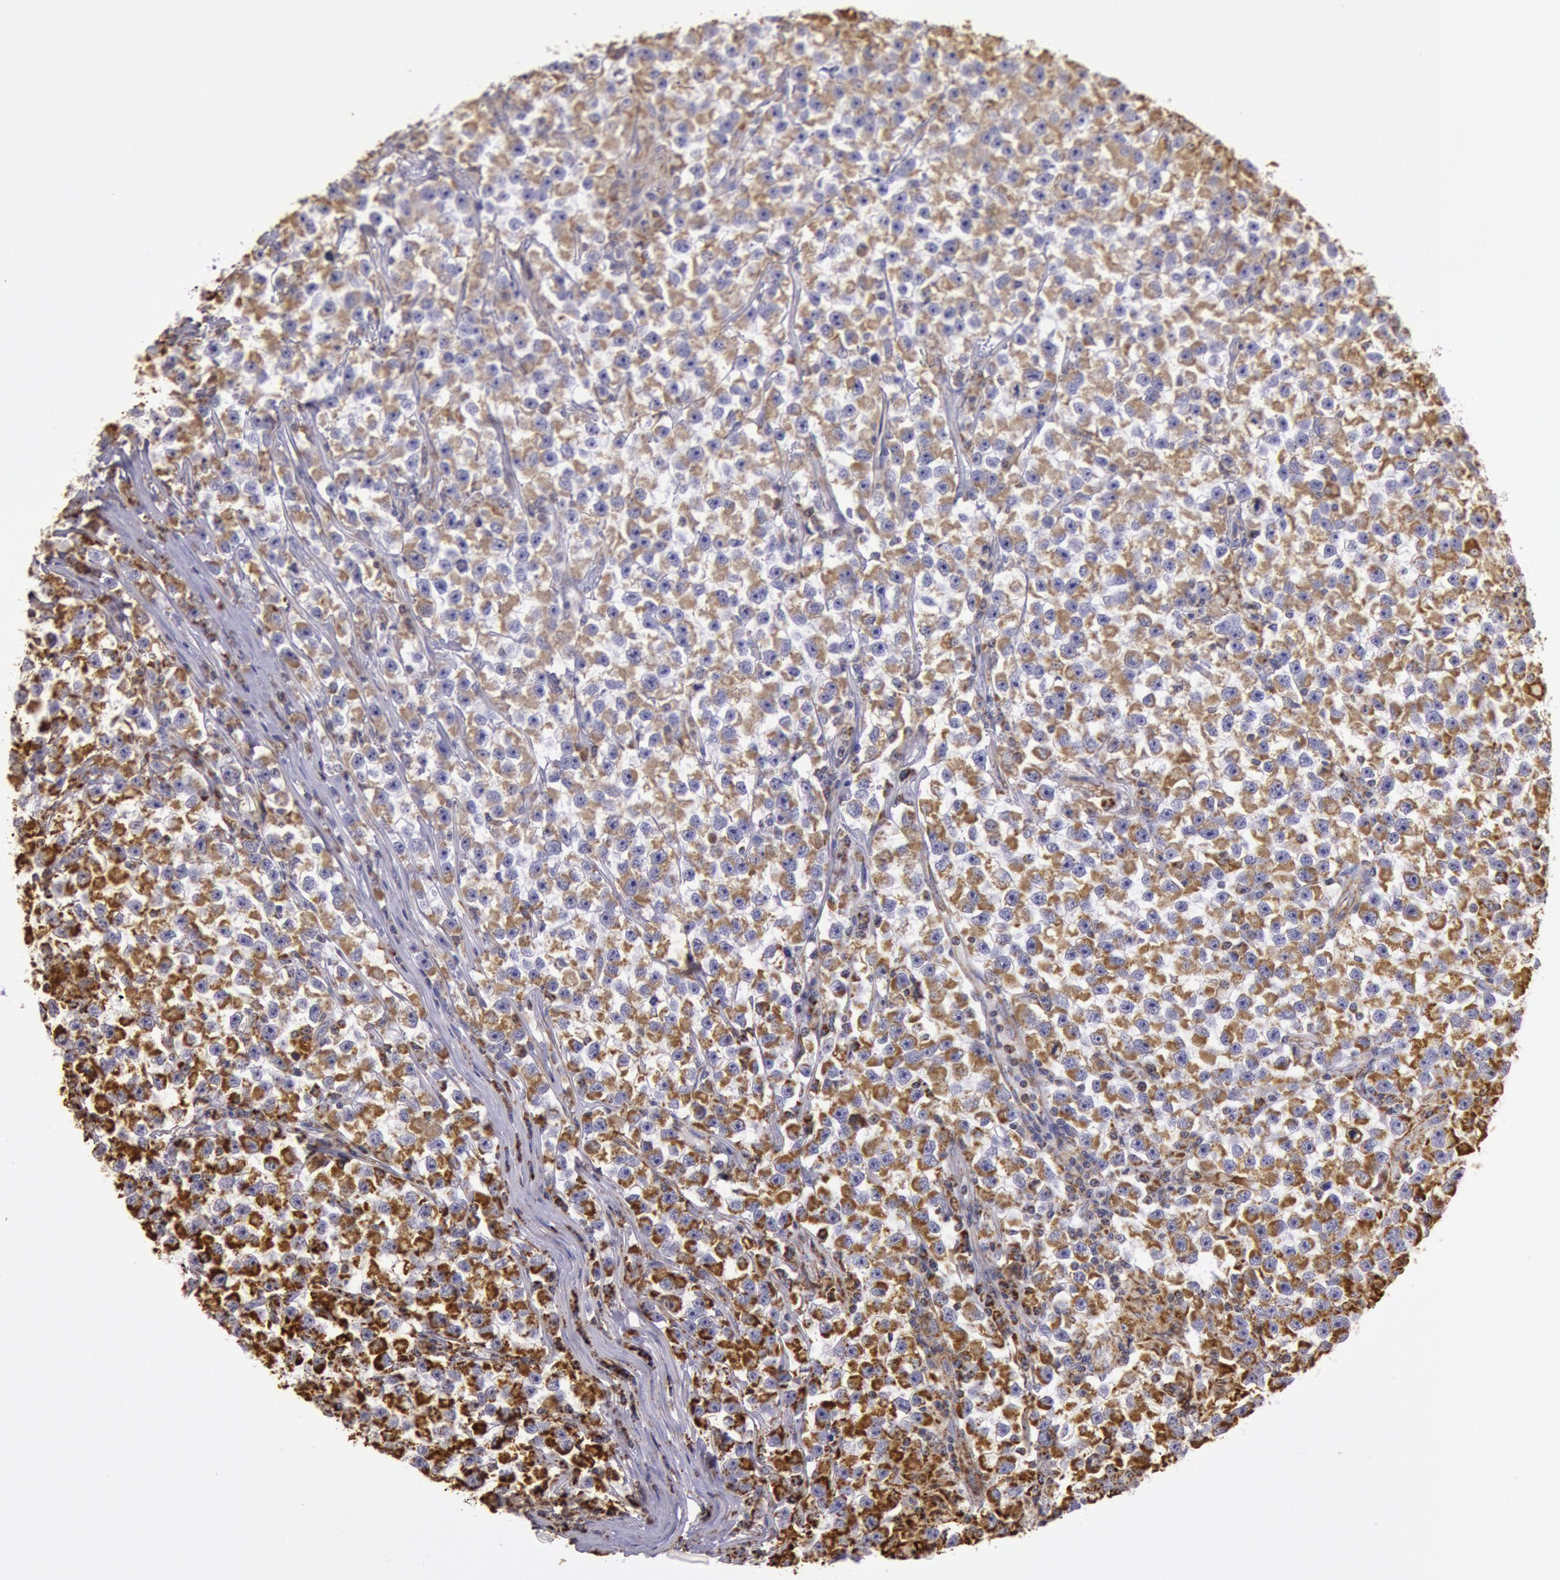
{"staining": {"intensity": "moderate", "quantity": ">75%", "location": "cytoplasmic/membranous"}, "tissue": "testis cancer", "cell_type": "Tumor cells", "image_type": "cancer", "snomed": [{"axis": "morphology", "description": "Seminoma, NOS"}, {"axis": "topography", "description": "Testis"}], "caption": "Moderate cytoplasmic/membranous staining for a protein is appreciated in approximately >75% of tumor cells of testis cancer (seminoma) using immunohistochemistry.", "gene": "CYC1", "patient": {"sex": "male", "age": 33}}